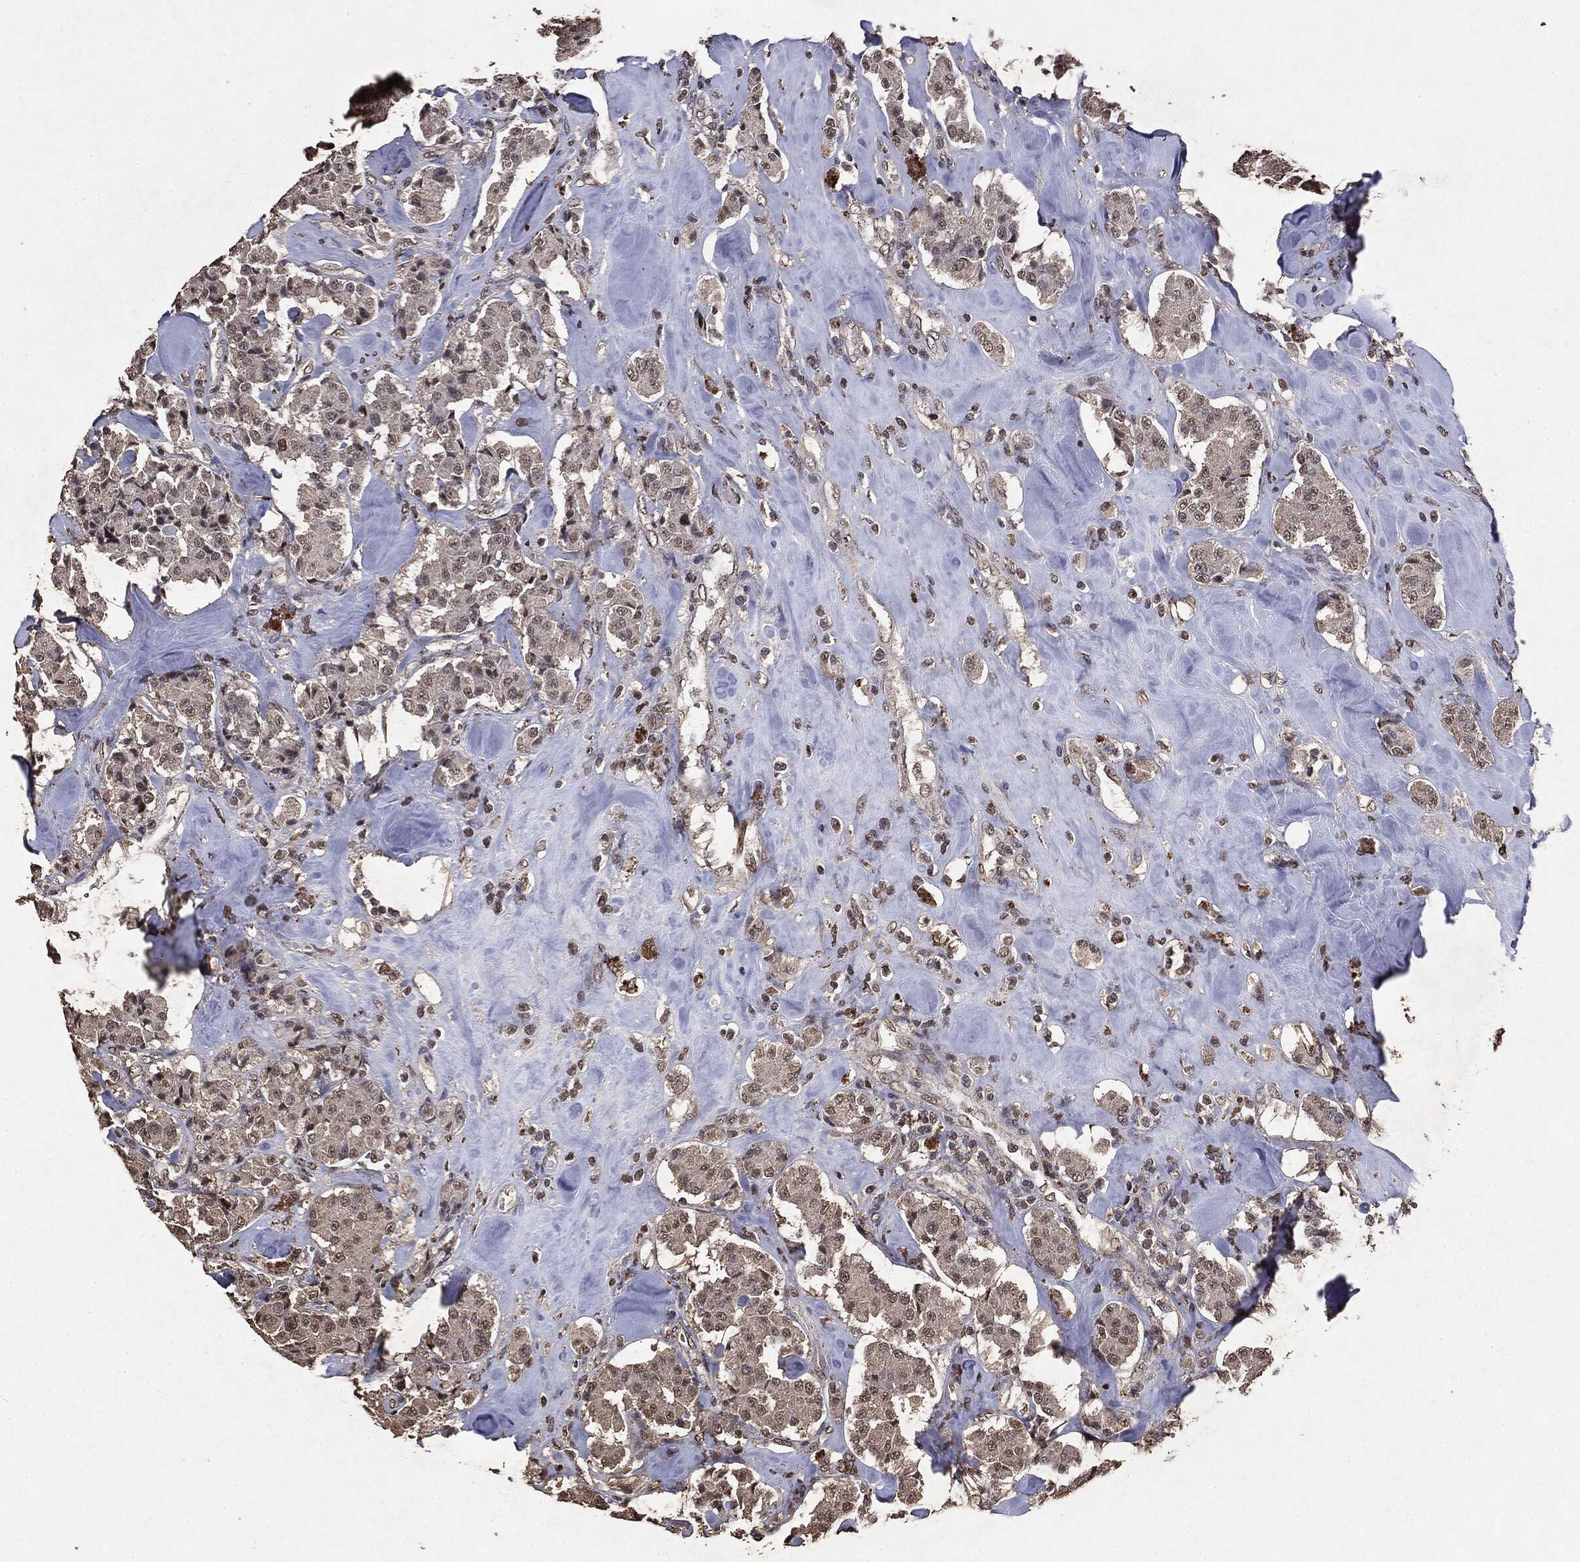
{"staining": {"intensity": "moderate", "quantity": "<25%", "location": "nuclear"}, "tissue": "carcinoid", "cell_type": "Tumor cells", "image_type": "cancer", "snomed": [{"axis": "morphology", "description": "Carcinoid, malignant, NOS"}, {"axis": "topography", "description": "Pancreas"}], "caption": "Protein expression analysis of carcinoid demonstrates moderate nuclear positivity in approximately <25% of tumor cells.", "gene": "RAD18", "patient": {"sex": "male", "age": 41}}